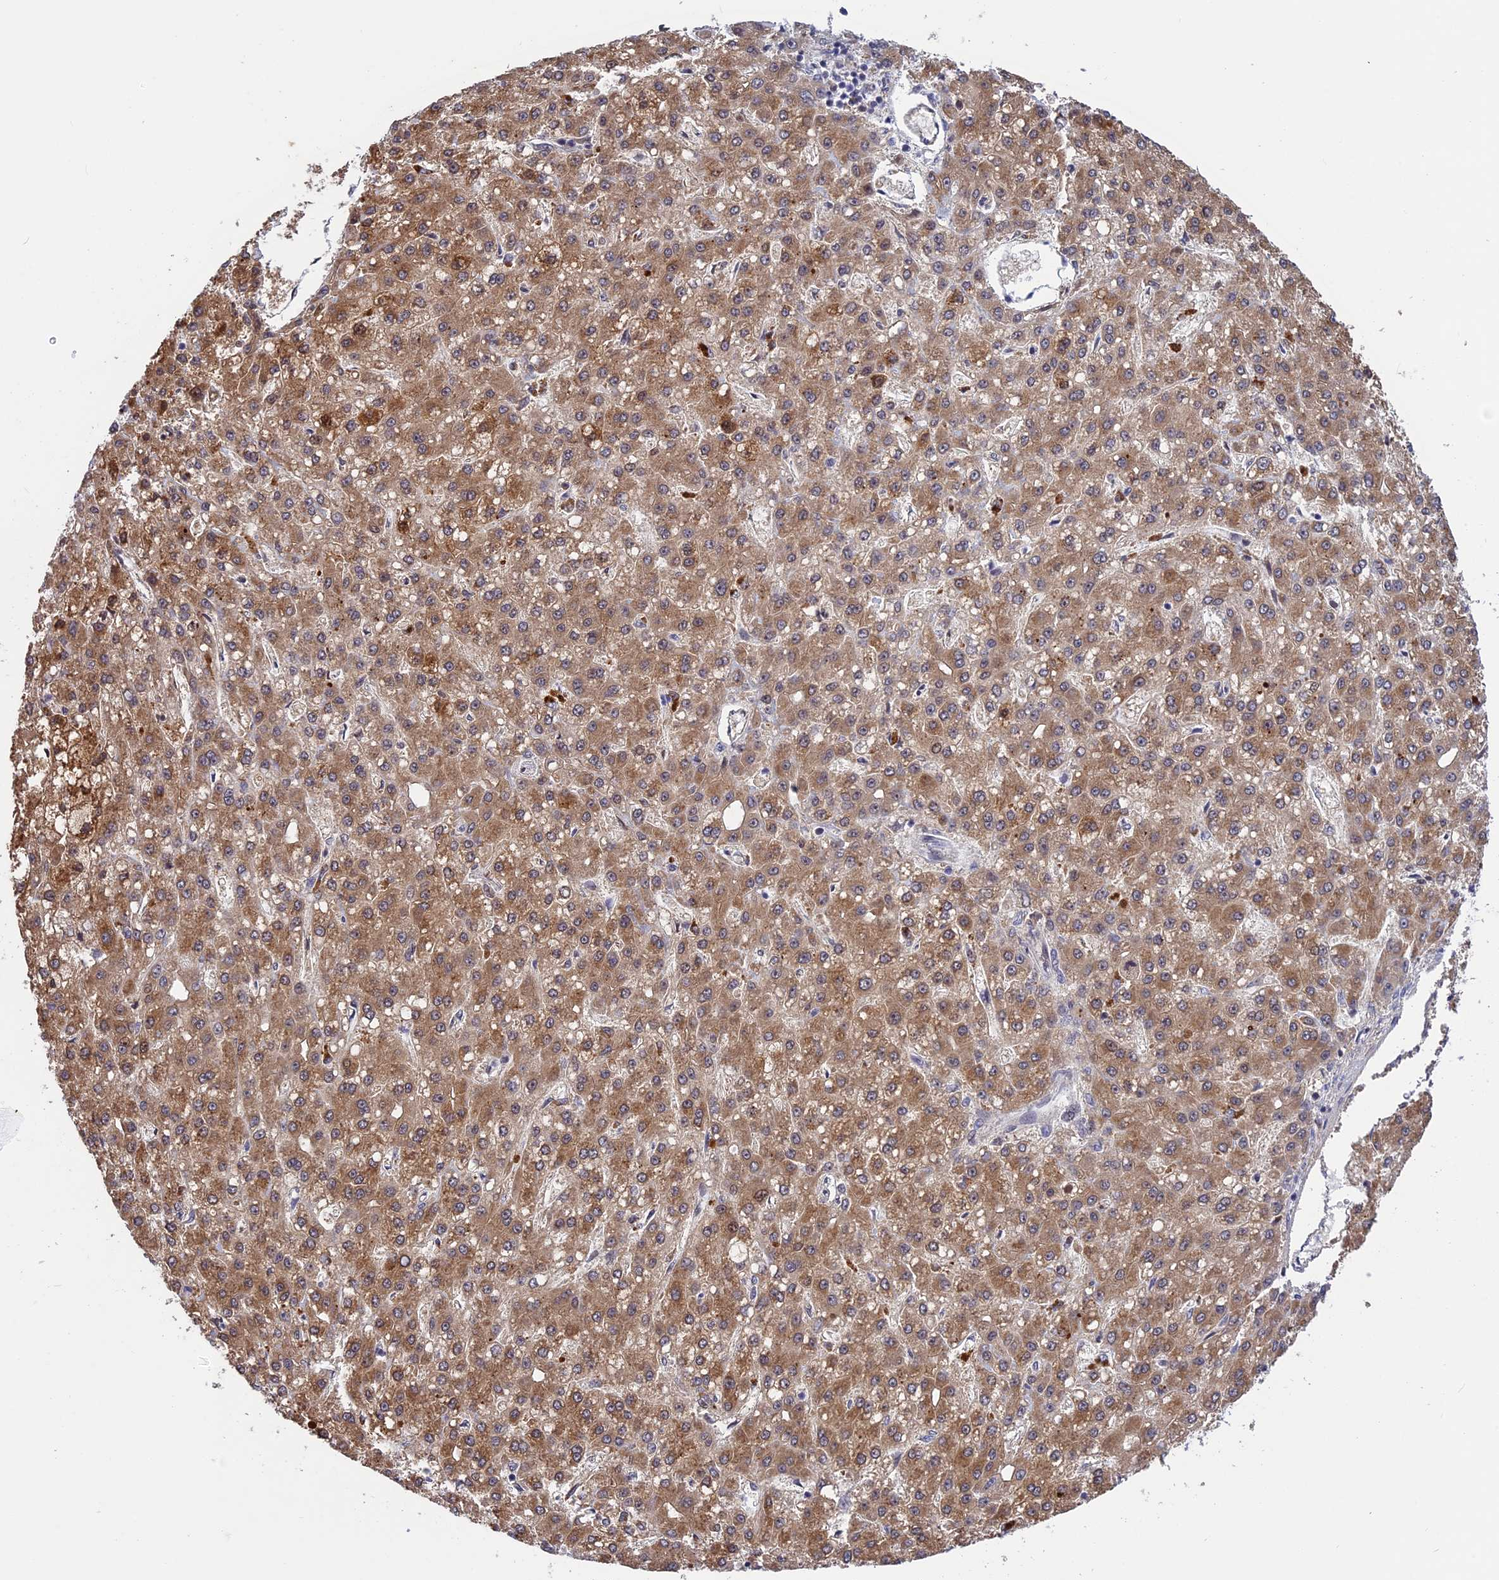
{"staining": {"intensity": "moderate", "quantity": ">75%", "location": "cytoplasmic/membranous"}, "tissue": "liver cancer", "cell_type": "Tumor cells", "image_type": "cancer", "snomed": [{"axis": "morphology", "description": "Carcinoma, Hepatocellular, NOS"}, {"axis": "topography", "description": "Liver"}], "caption": "The photomicrograph exhibits a brown stain indicating the presence of a protein in the cytoplasmic/membranous of tumor cells in liver cancer (hepatocellular carcinoma). (DAB (3,3'-diaminobenzidine) = brown stain, brightfield microscopy at high magnification).", "gene": "POLR2C", "patient": {"sex": "male", "age": 67}}